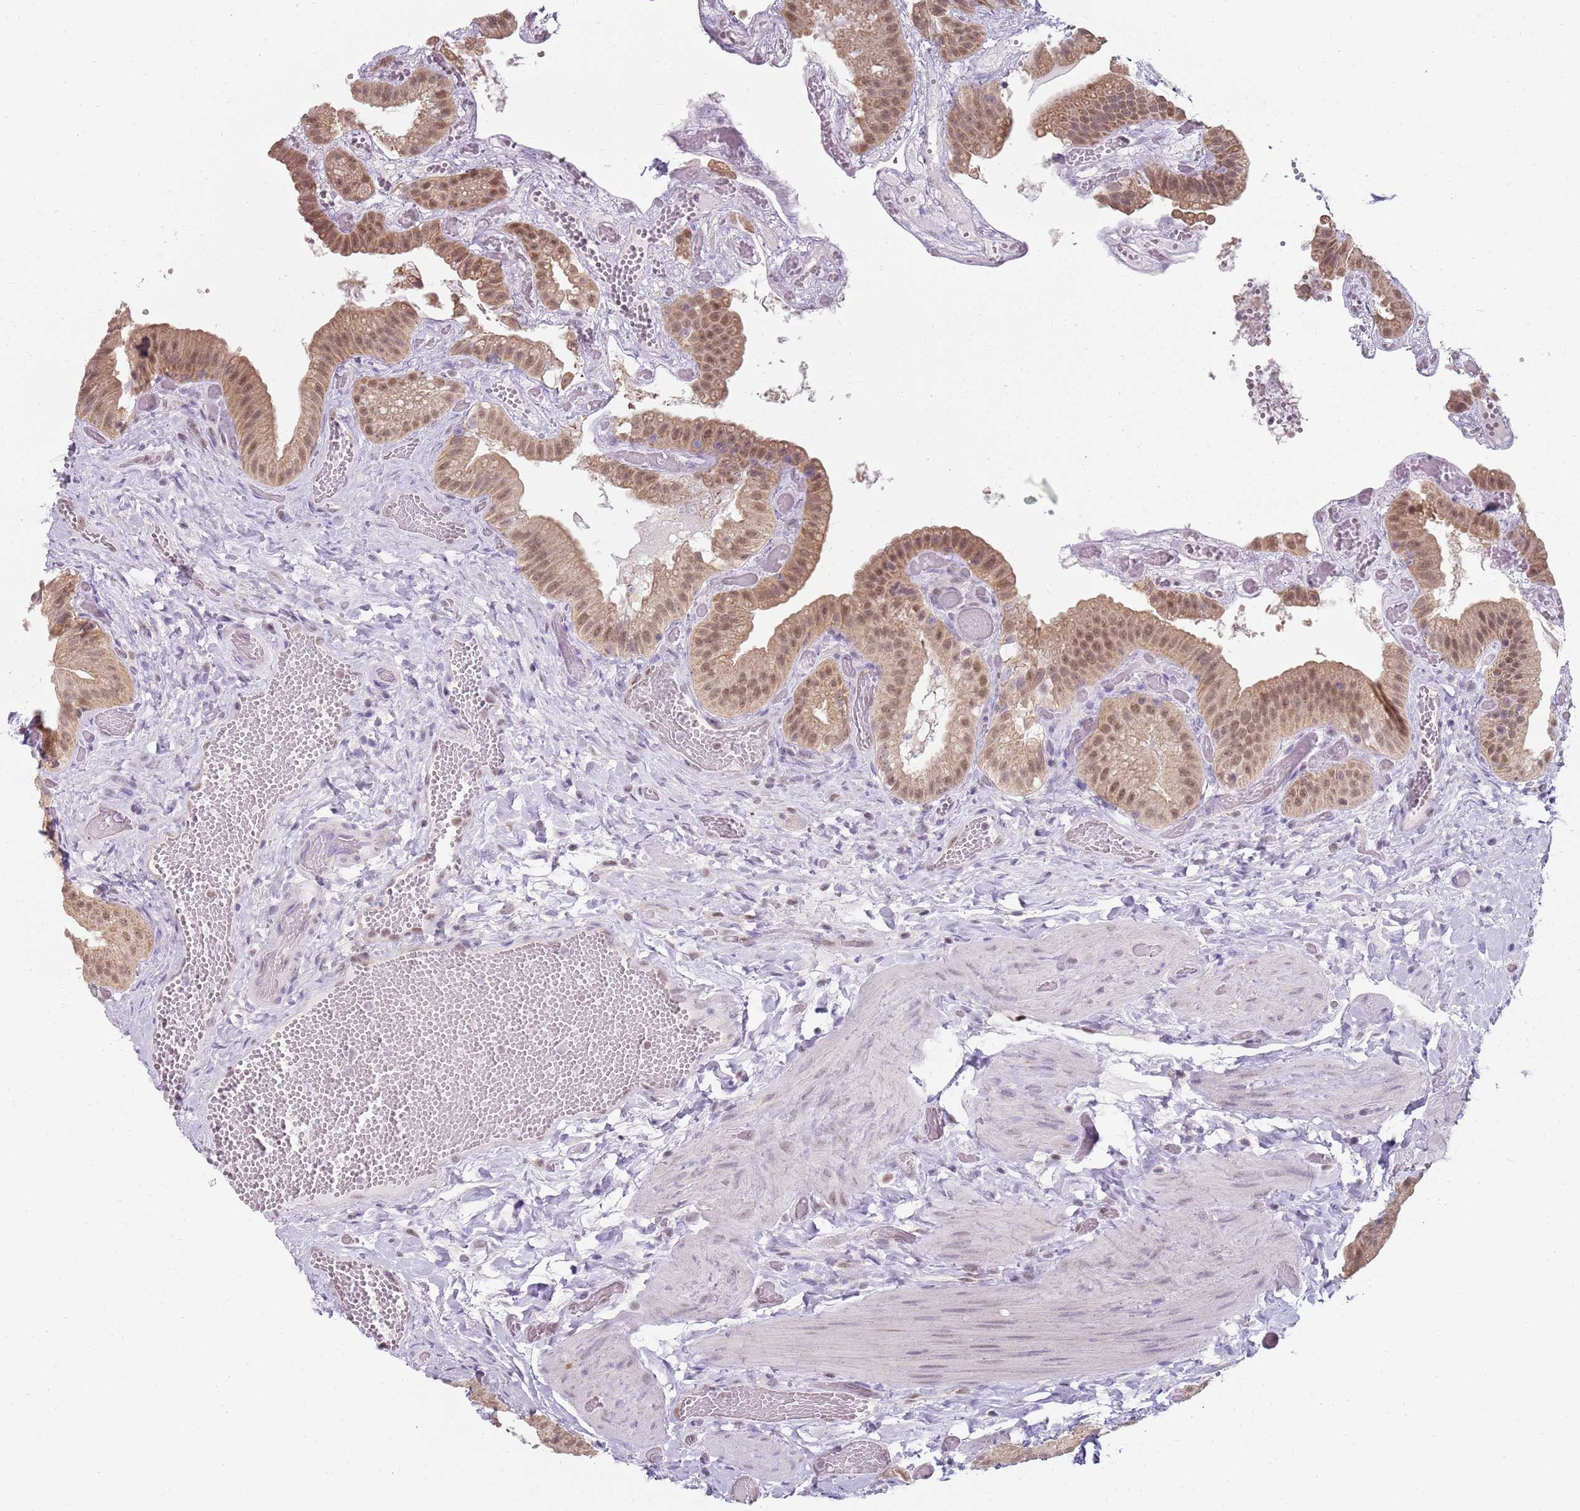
{"staining": {"intensity": "weak", "quantity": ">75%", "location": "cytoplasmic/membranous,nuclear"}, "tissue": "gallbladder", "cell_type": "Glandular cells", "image_type": "normal", "snomed": [{"axis": "morphology", "description": "Normal tissue, NOS"}, {"axis": "topography", "description": "Gallbladder"}], "caption": "Immunohistochemistry (IHC) staining of benign gallbladder, which demonstrates low levels of weak cytoplasmic/membranous,nuclear staining in about >75% of glandular cells indicating weak cytoplasmic/membranous,nuclear protein positivity. The staining was performed using DAB (3,3'-diaminobenzidine) (brown) for protein detection and nuclei were counterstained in hematoxylin (blue).", "gene": "SMARCAL1", "patient": {"sex": "female", "age": 64}}